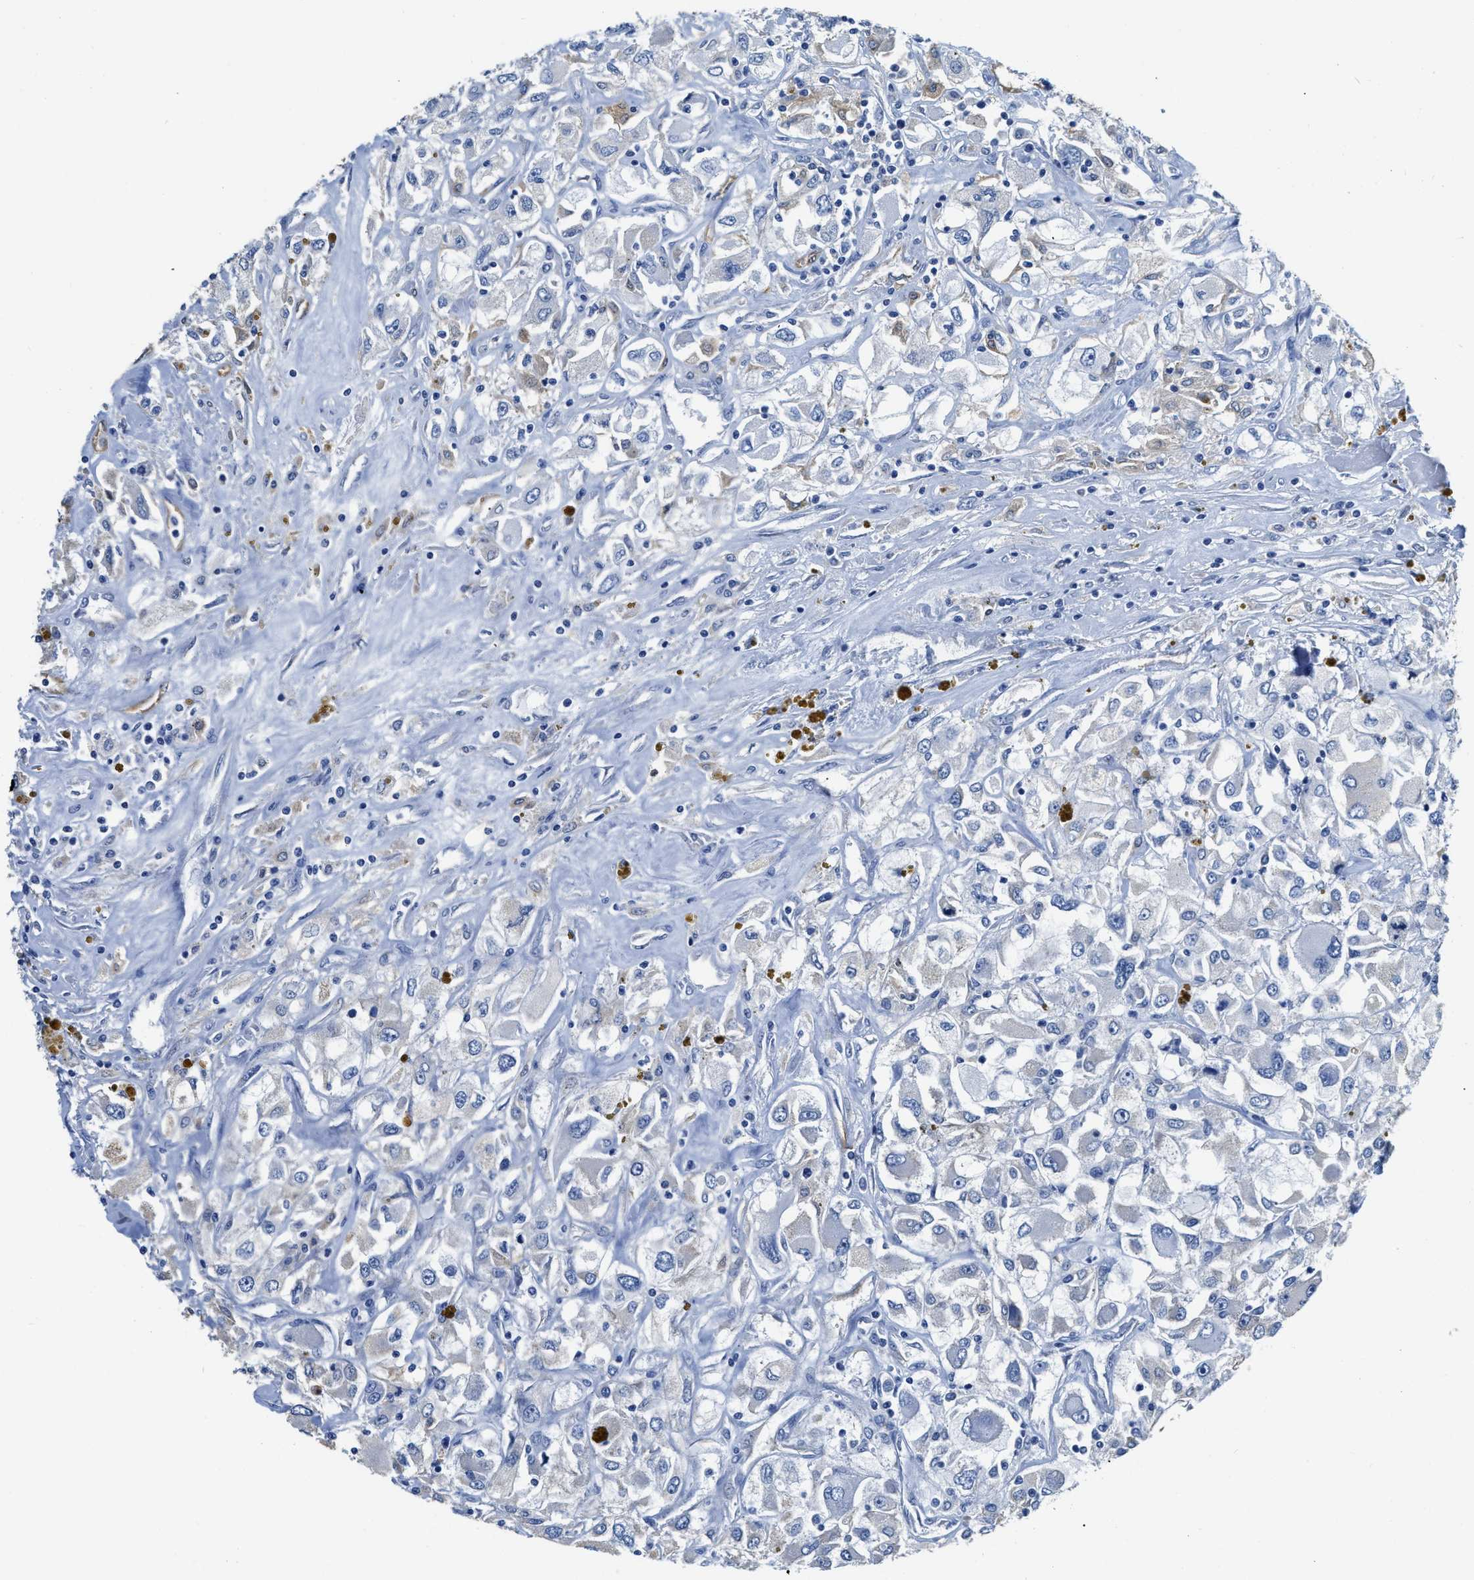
{"staining": {"intensity": "negative", "quantity": "none", "location": "none"}, "tissue": "renal cancer", "cell_type": "Tumor cells", "image_type": "cancer", "snomed": [{"axis": "morphology", "description": "Adenocarcinoma, NOS"}, {"axis": "topography", "description": "Kidney"}], "caption": "Tumor cells show no significant protein positivity in renal cancer.", "gene": "ZDHHC13", "patient": {"sex": "female", "age": 52}}